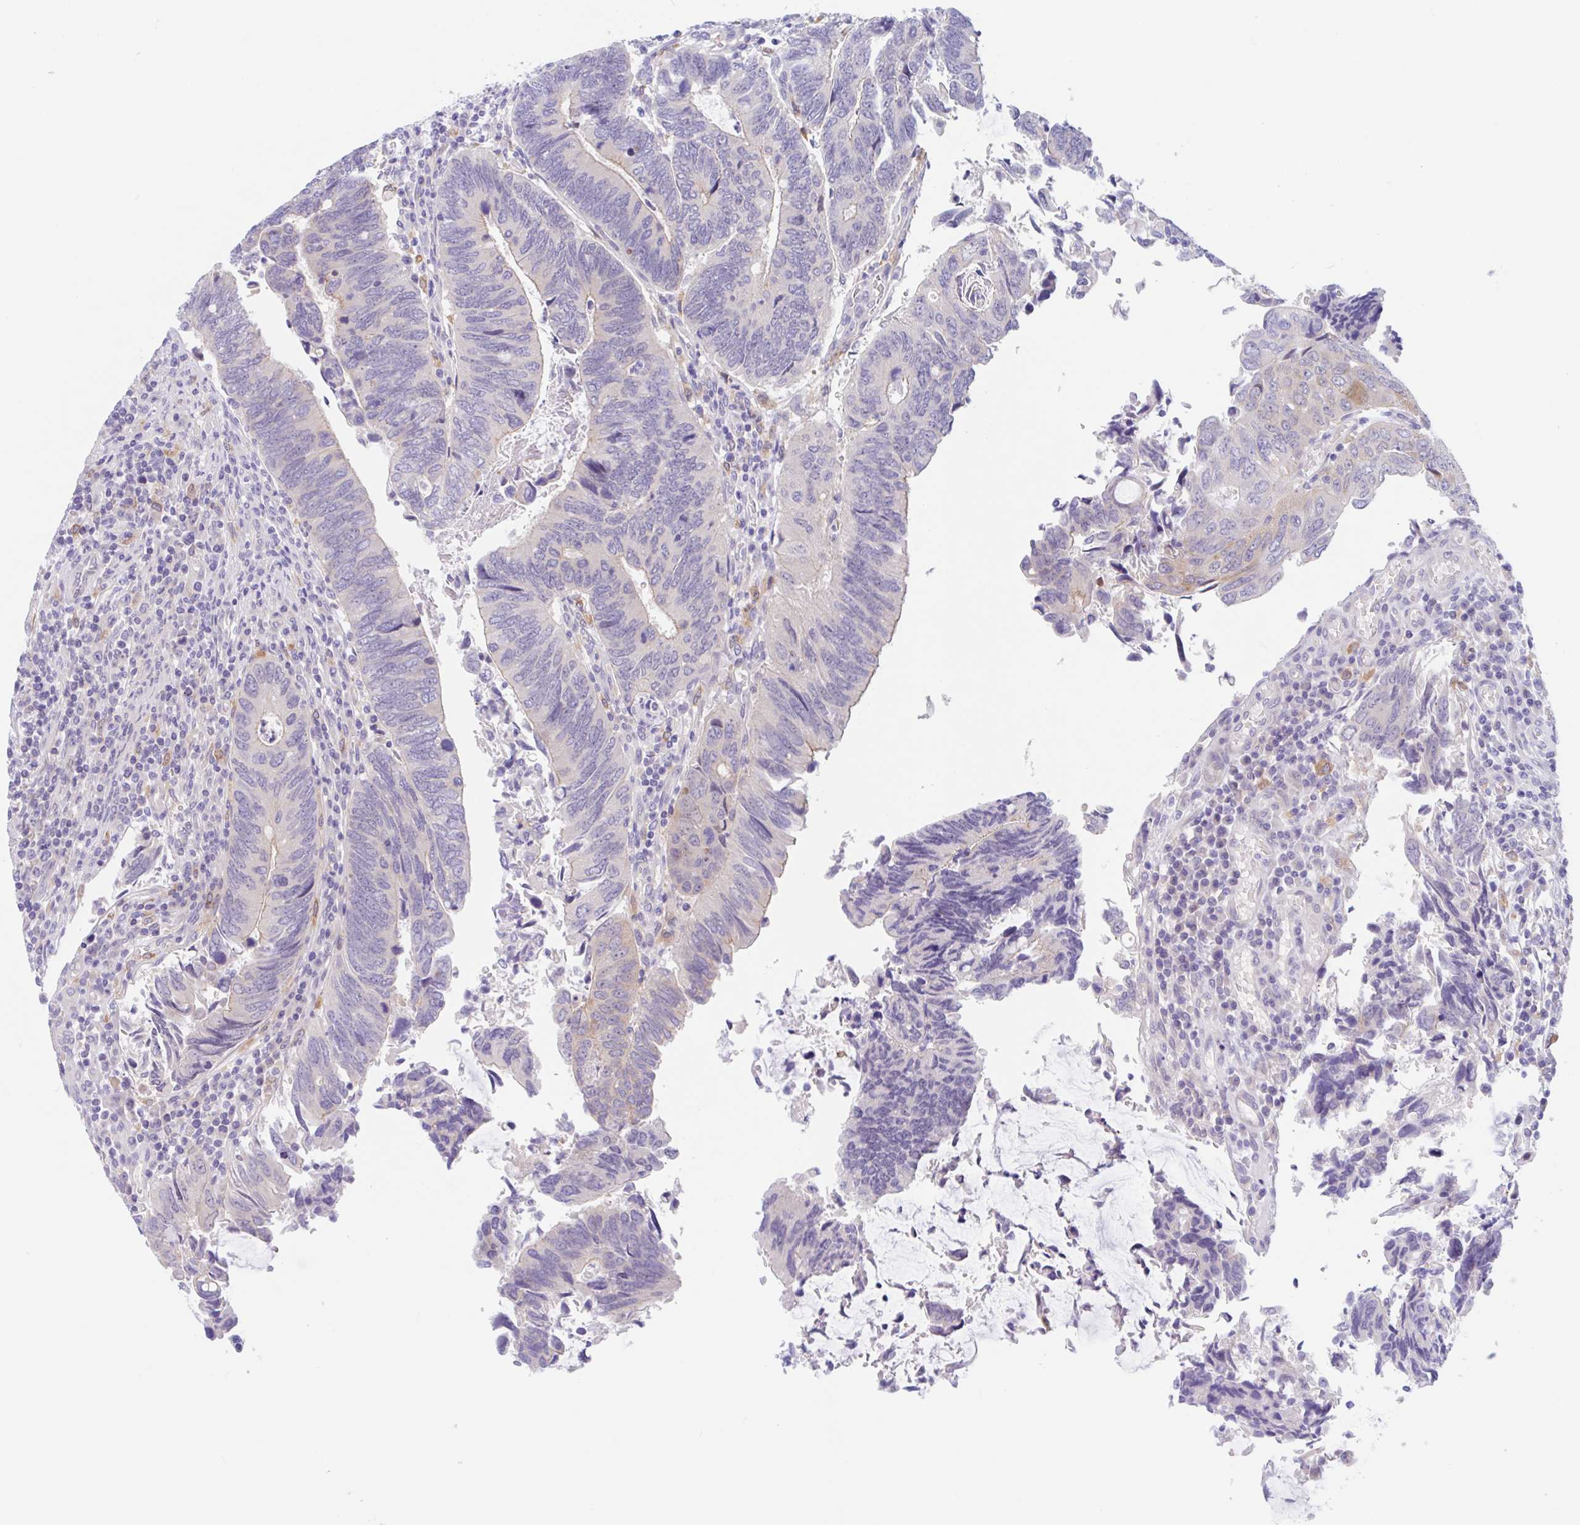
{"staining": {"intensity": "weak", "quantity": "<25%", "location": "cytoplasmic/membranous"}, "tissue": "colorectal cancer", "cell_type": "Tumor cells", "image_type": "cancer", "snomed": [{"axis": "morphology", "description": "Adenocarcinoma, NOS"}, {"axis": "topography", "description": "Colon"}], "caption": "Tumor cells show no significant protein expression in colorectal adenocarcinoma.", "gene": "TMEM86A", "patient": {"sex": "male", "age": 87}}